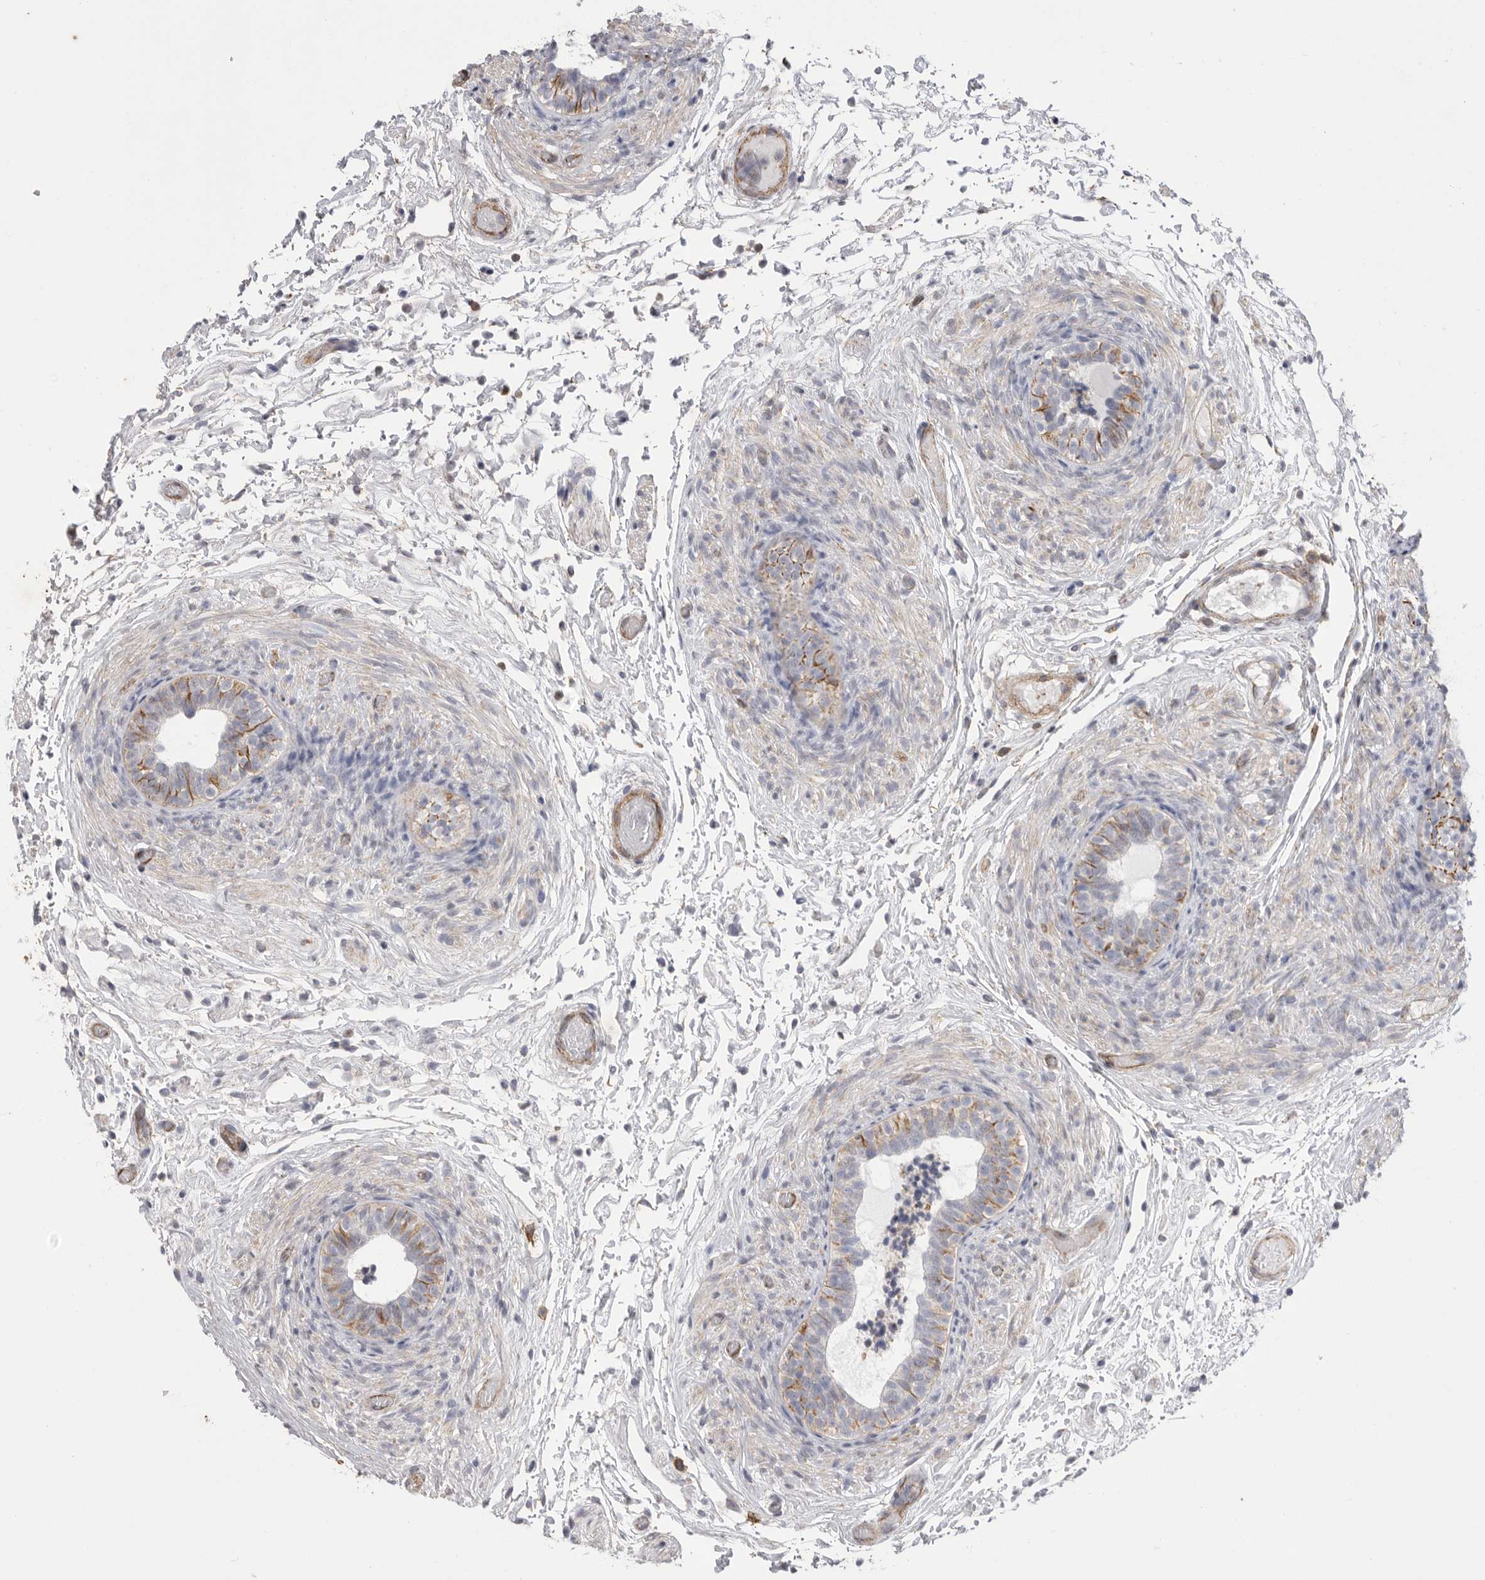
{"staining": {"intensity": "moderate", "quantity": "<25%", "location": "cytoplasmic/membranous"}, "tissue": "epididymis", "cell_type": "Glandular cells", "image_type": "normal", "snomed": [{"axis": "morphology", "description": "Normal tissue, NOS"}, {"axis": "topography", "description": "Epididymis"}], "caption": "Epididymis stained for a protein (brown) demonstrates moderate cytoplasmic/membranous positive expression in about <25% of glandular cells.", "gene": "SIGLEC10", "patient": {"sex": "male", "age": 5}}